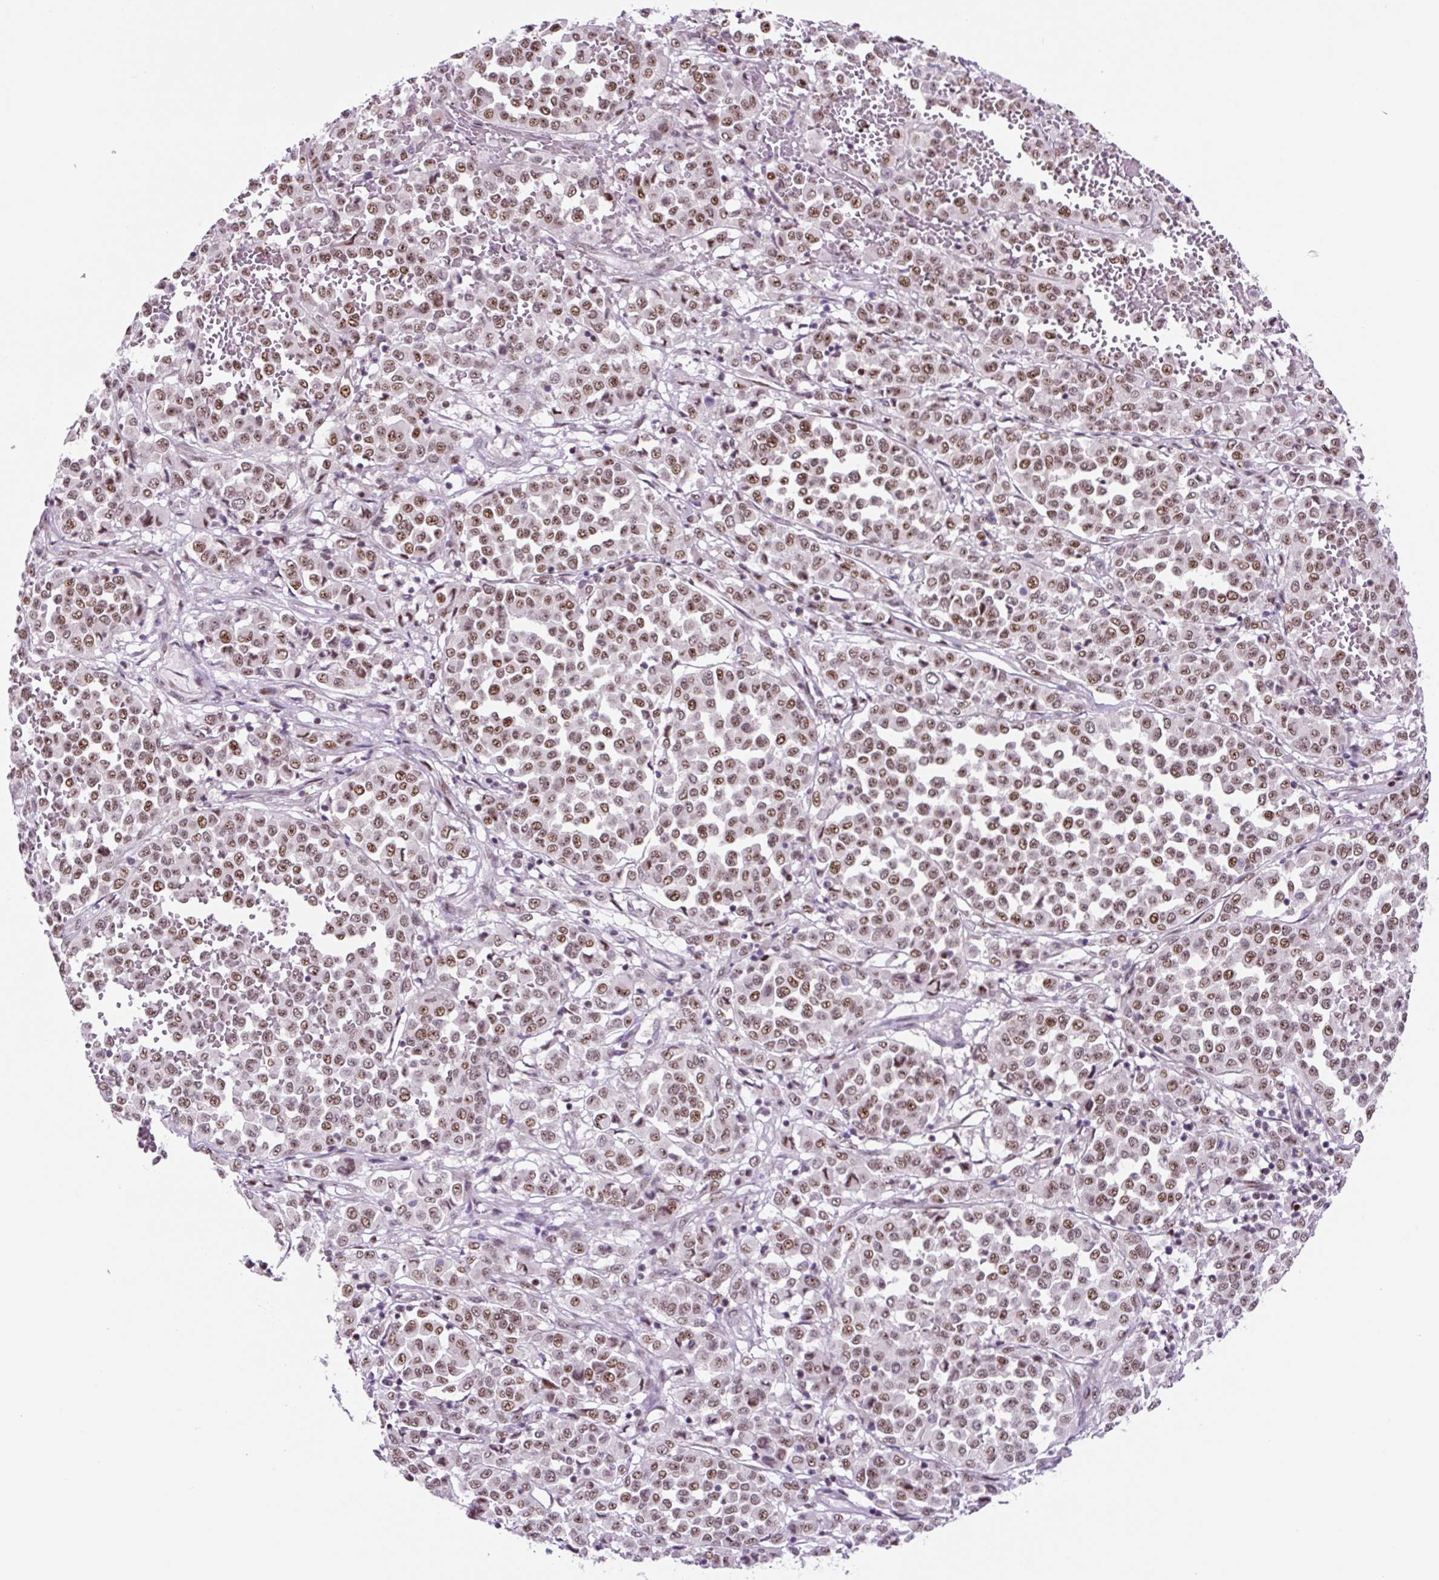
{"staining": {"intensity": "moderate", "quantity": ">75%", "location": "nuclear"}, "tissue": "melanoma", "cell_type": "Tumor cells", "image_type": "cancer", "snomed": [{"axis": "morphology", "description": "Malignant melanoma, Metastatic site"}, {"axis": "topography", "description": "Pancreas"}], "caption": "Tumor cells demonstrate medium levels of moderate nuclear positivity in approximately >75% of cells in malignant melanoma (metastatic site).", "gene": "TAF1A", "patient": {"sex": "female", "age": 30}}